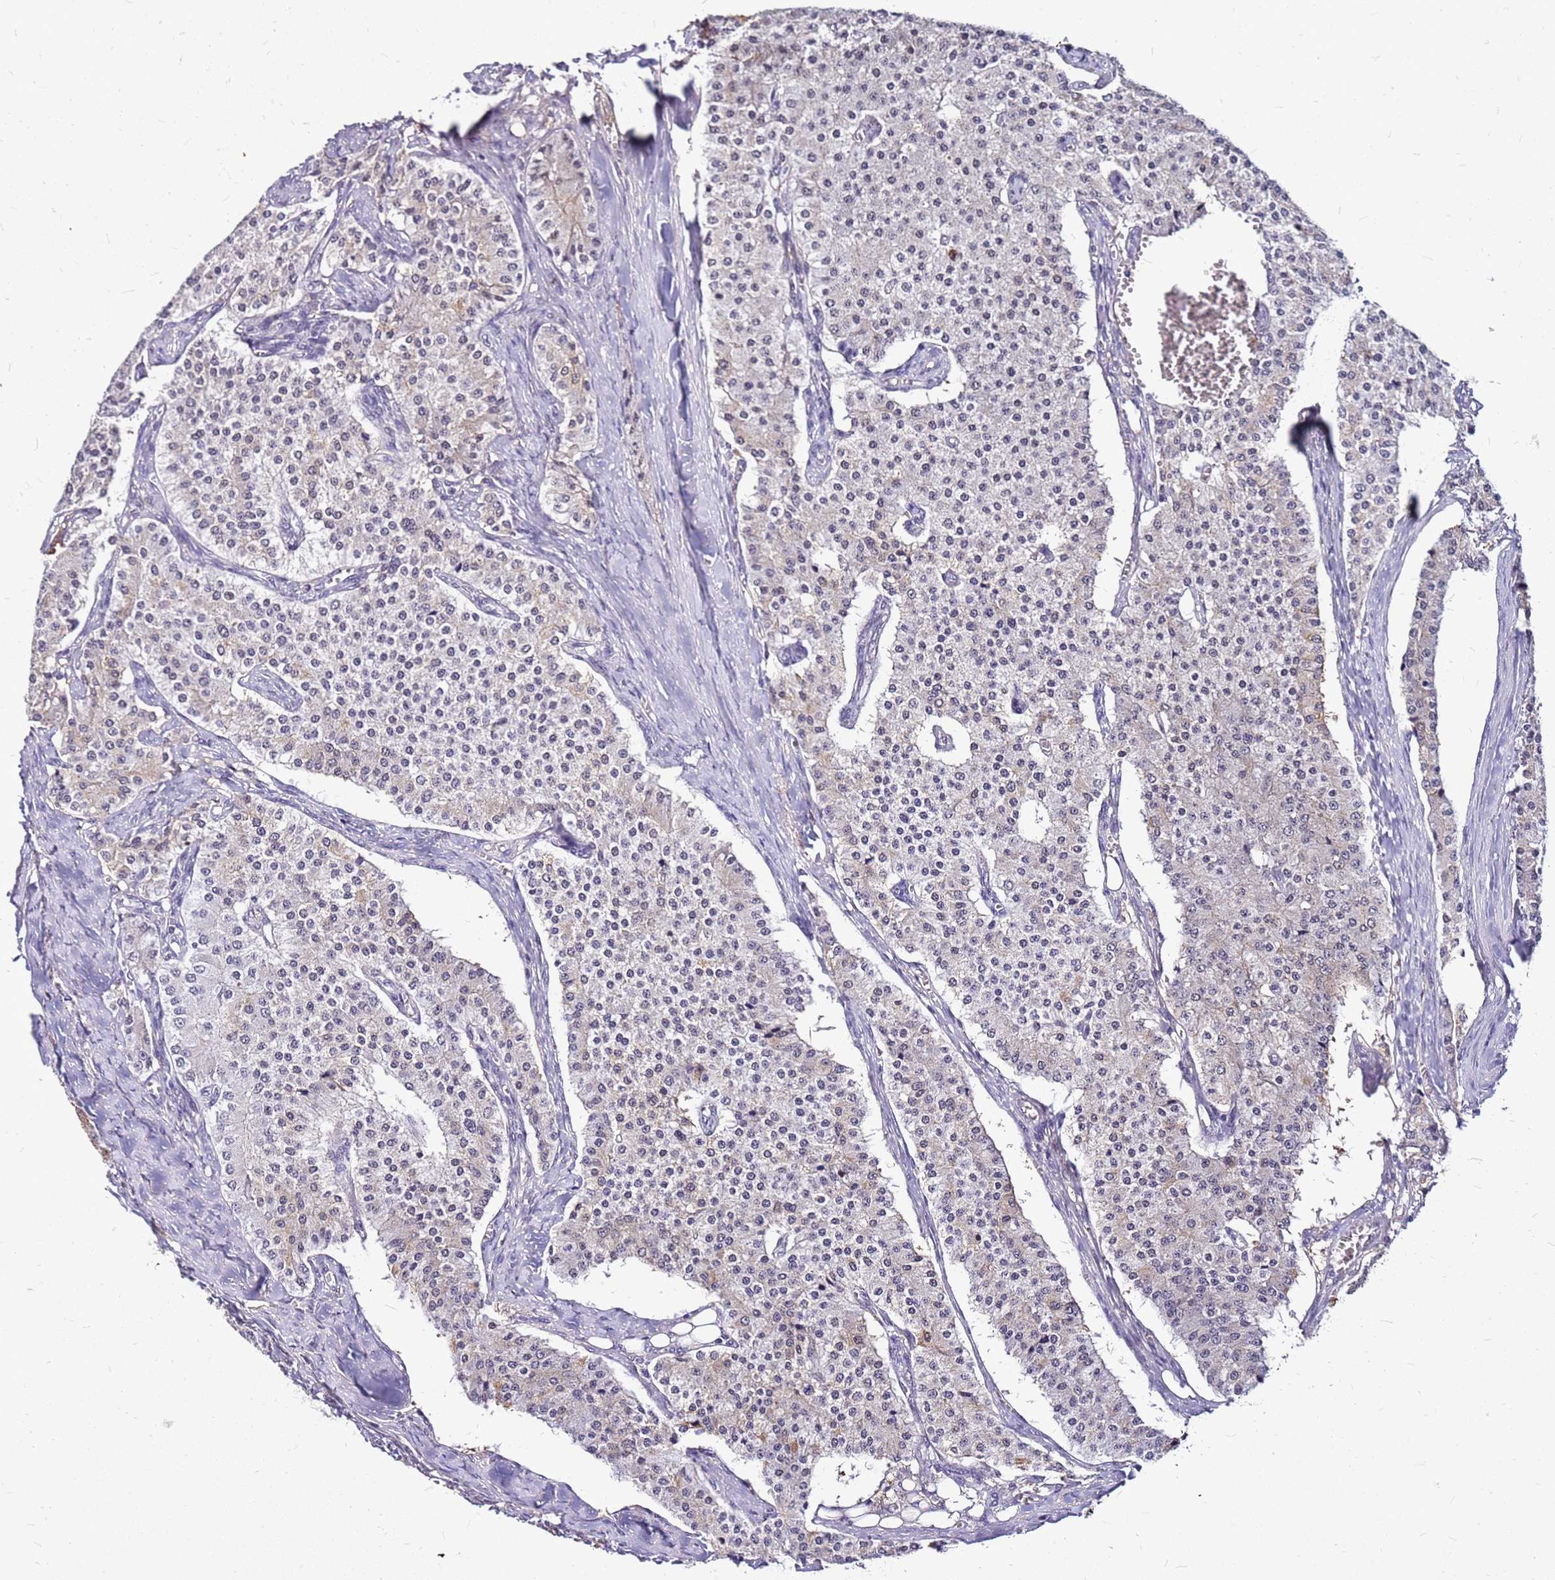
{"staining": {"intensity": "negative", "quantity": "none", "location": "none"}, "tissue": "carcinoid", "cell_type": "Tumor cells", "image_type": "cancer", "snomed": [{"axis": "morphology", "description": "Carcinoid, malignant, NOS"}, {"axis": "topography", "description": "Colon"}], "caption": "Tumor cells show no significant positivity in carcinoid (malignant). Brightfield microscopy of IHC stained with DAB (3,3'-diaminobenzidine) (brown) and hematoxylin (blue), captured at high magnification.", "gene": "ALDH1A3", "patient": {"sex": "female", "age": 52}}